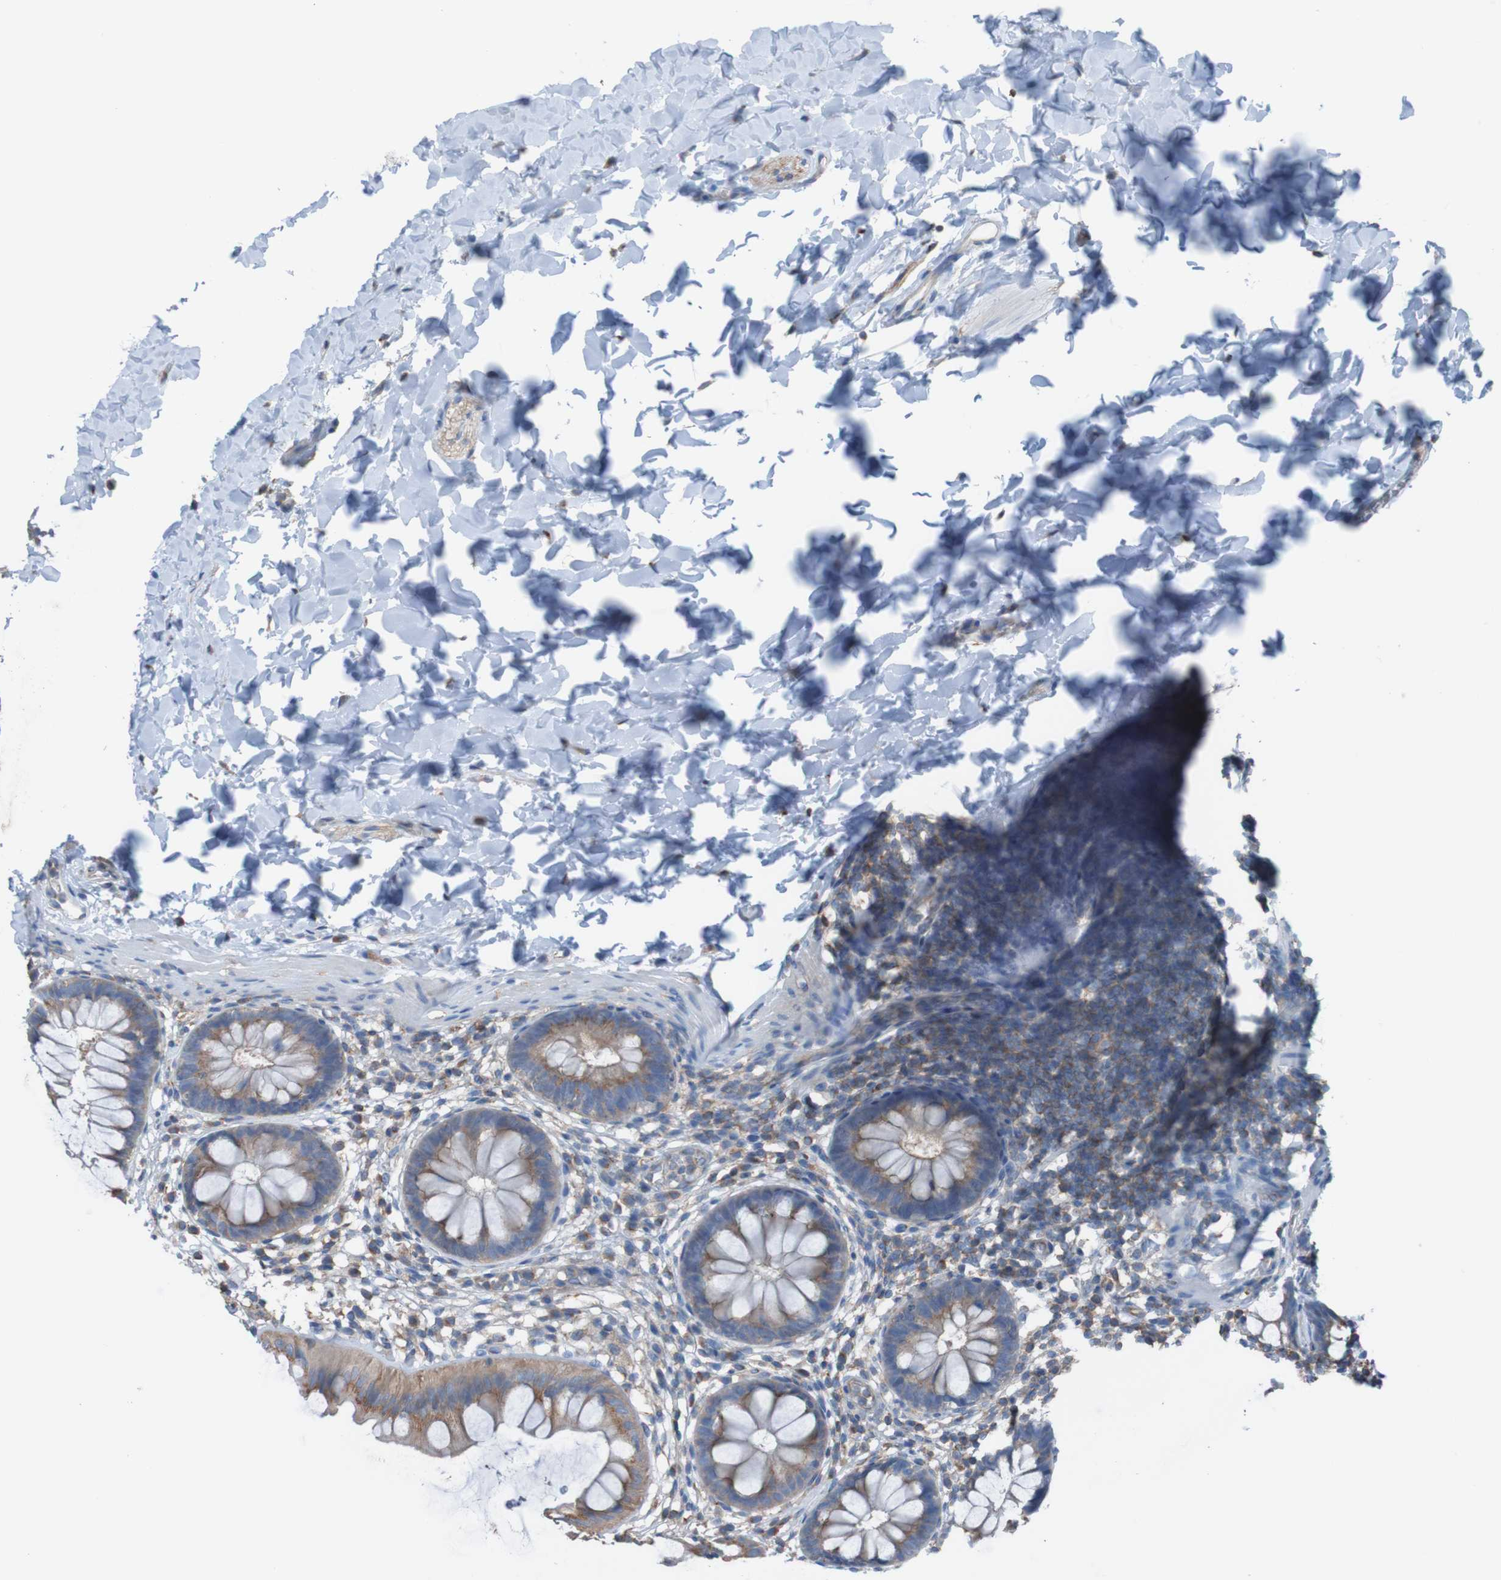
{"staining": {"intensity": "moderate", "quantity": ">75%", "location": "cytoplasmic/membranous"}, "tissue": "rectum", "cell_type": "Glandular cells", "image_type": "normal", "snomed": [{"axis": "morphology", "description": "Normal tissue, NOS"}, {"axis": "topography", "description": "Rectum"}], "caption": "Brown immunohistochemical staining in unremarkable human rectum shows moderate cytoplasmic/membranous staining in about >75% of glandular cells.", "gene": "MINAR1", "patient": {"sex": "female", "age": 24}}